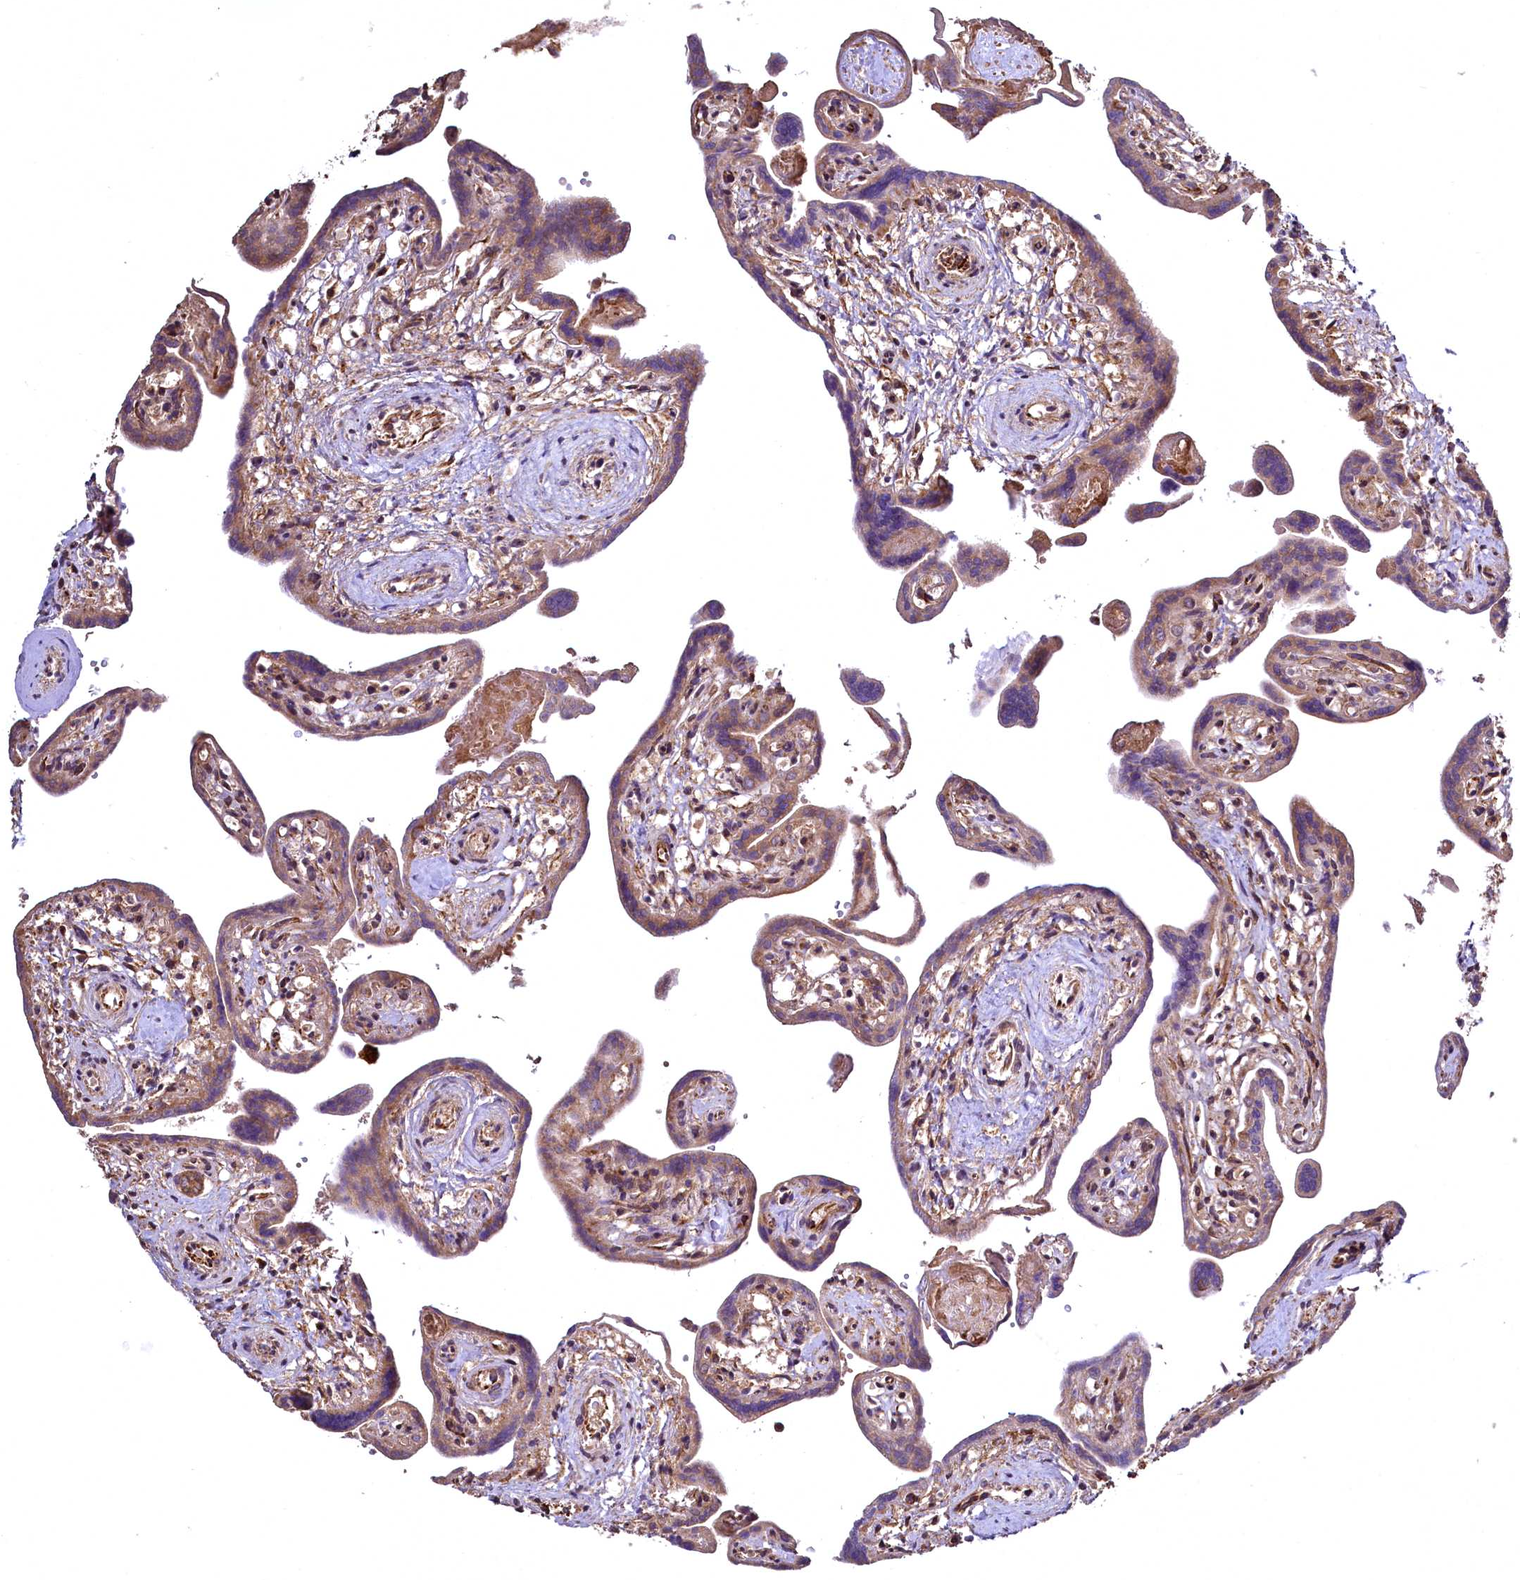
{"staining": {"intensity": "strong", "quantity": "25%-75%", "location": "cytoplasmic/membranous"}, "tissue": "placenta", "cell_type": "Trophoblastic cells", "image_type": "normal", "snomed": [{"axis": "morphology", "description": "Normal tissue, NOS"}, {"axis": "topography", "description": "Placenta"}], "caption": "Human placenta stained with a brown dye displays strong cytoplasmic/membranous positive positivity in approximately 25%-75% of trophoblastic cells.", "gene": "TBCEL", "patient": {"sex": "female", "age": 37}}